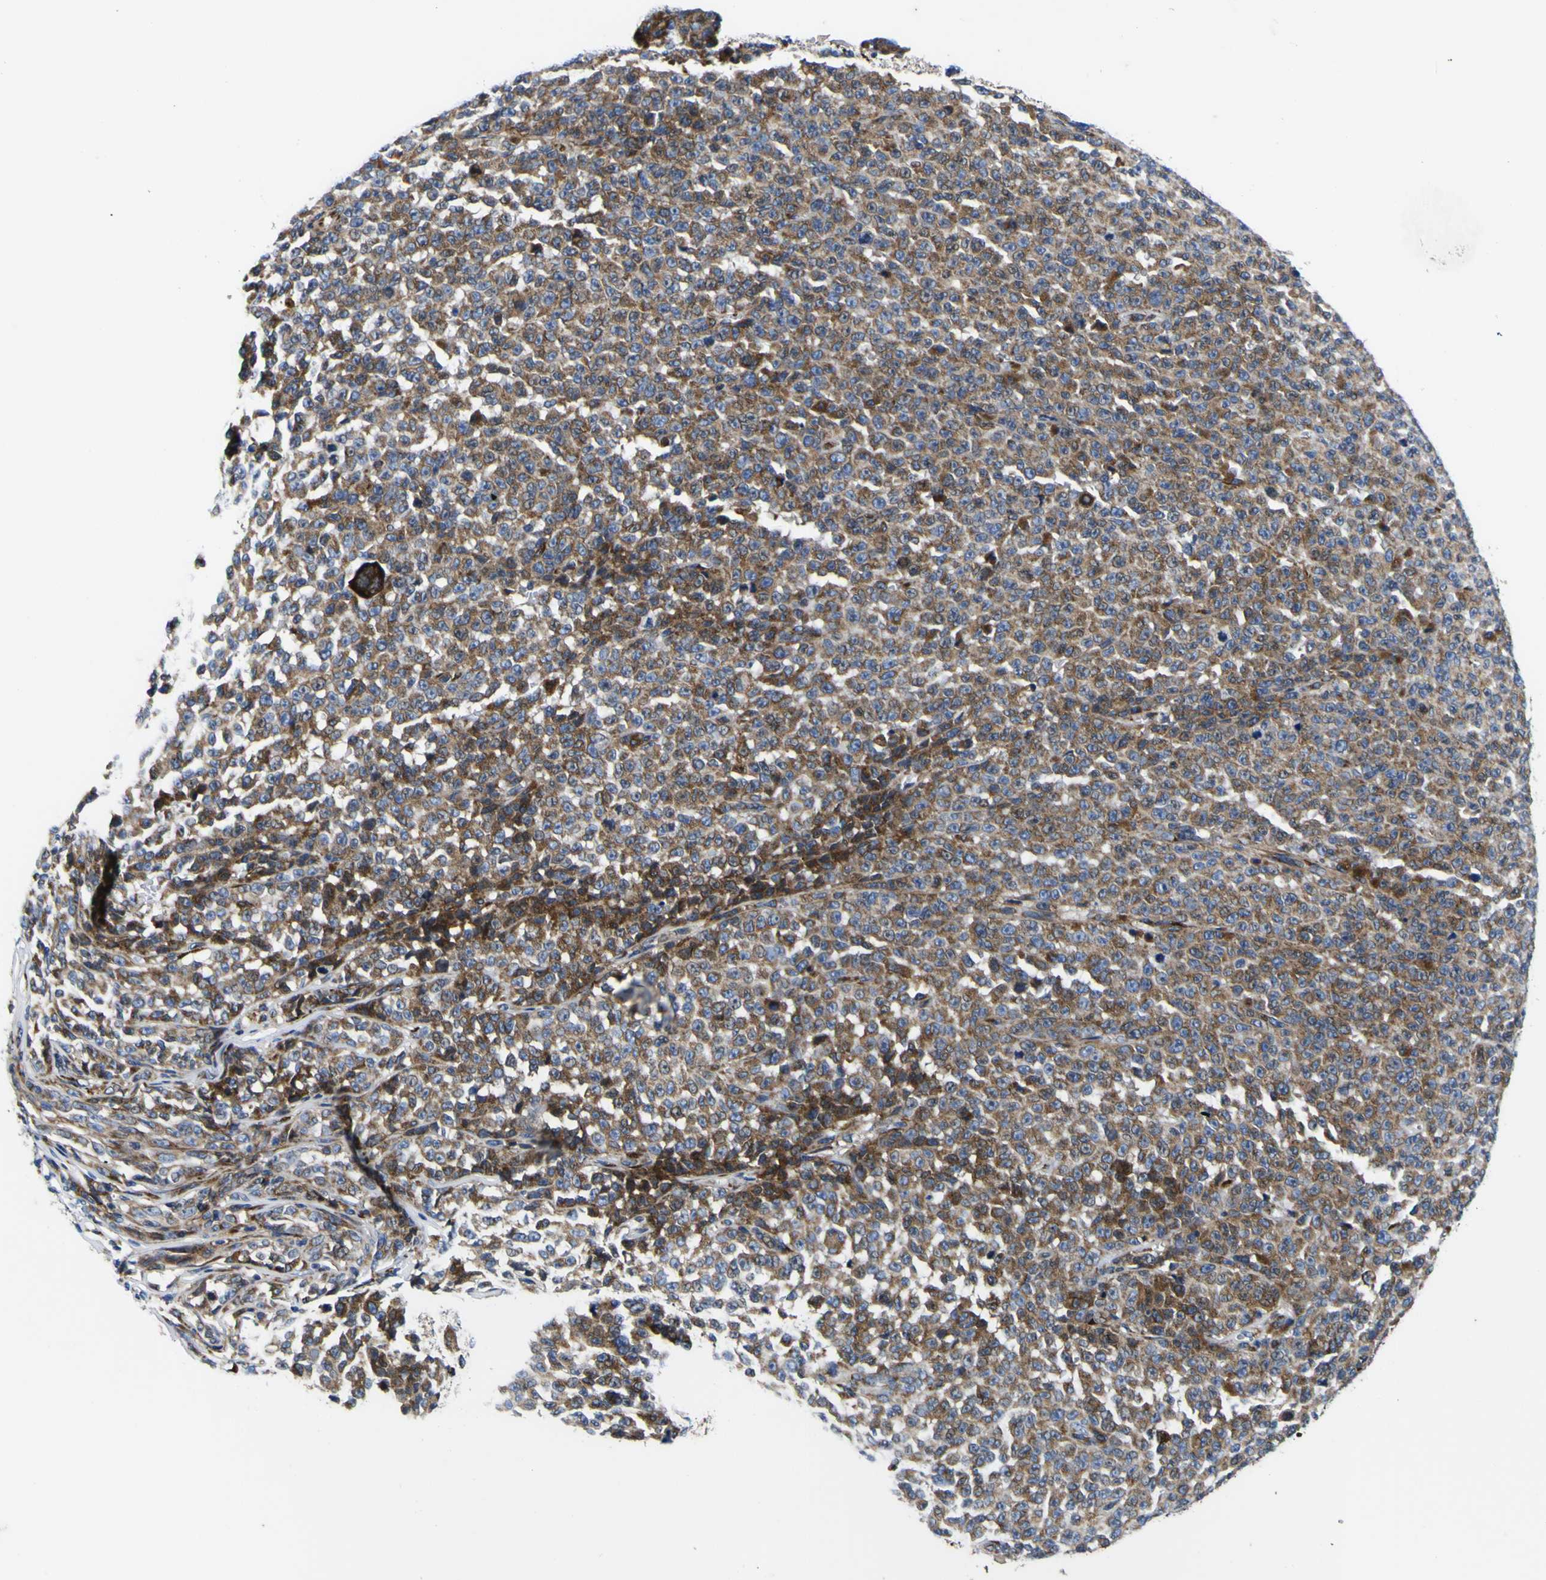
{"staining": {"intensity": "moderate", "quantity": ">75%", "location": "cytoplasmic/membranous"}, "tissue": "melanoma", "cell_type": "Tumor cells", "image_type": "cancer", "snomed": [{"axis": "morphology", "description": "Malignant melanoma, NOS"}, {"axis": "topography", "description": "Skin"}], "caption": "Melanoma stained with a brown dye exhibits moderate cytoplasmic/membranous positive staining in approximately >75% of tumor cells.", "gene": "SCD", "patient": {"sex": "female", "age": 82}}